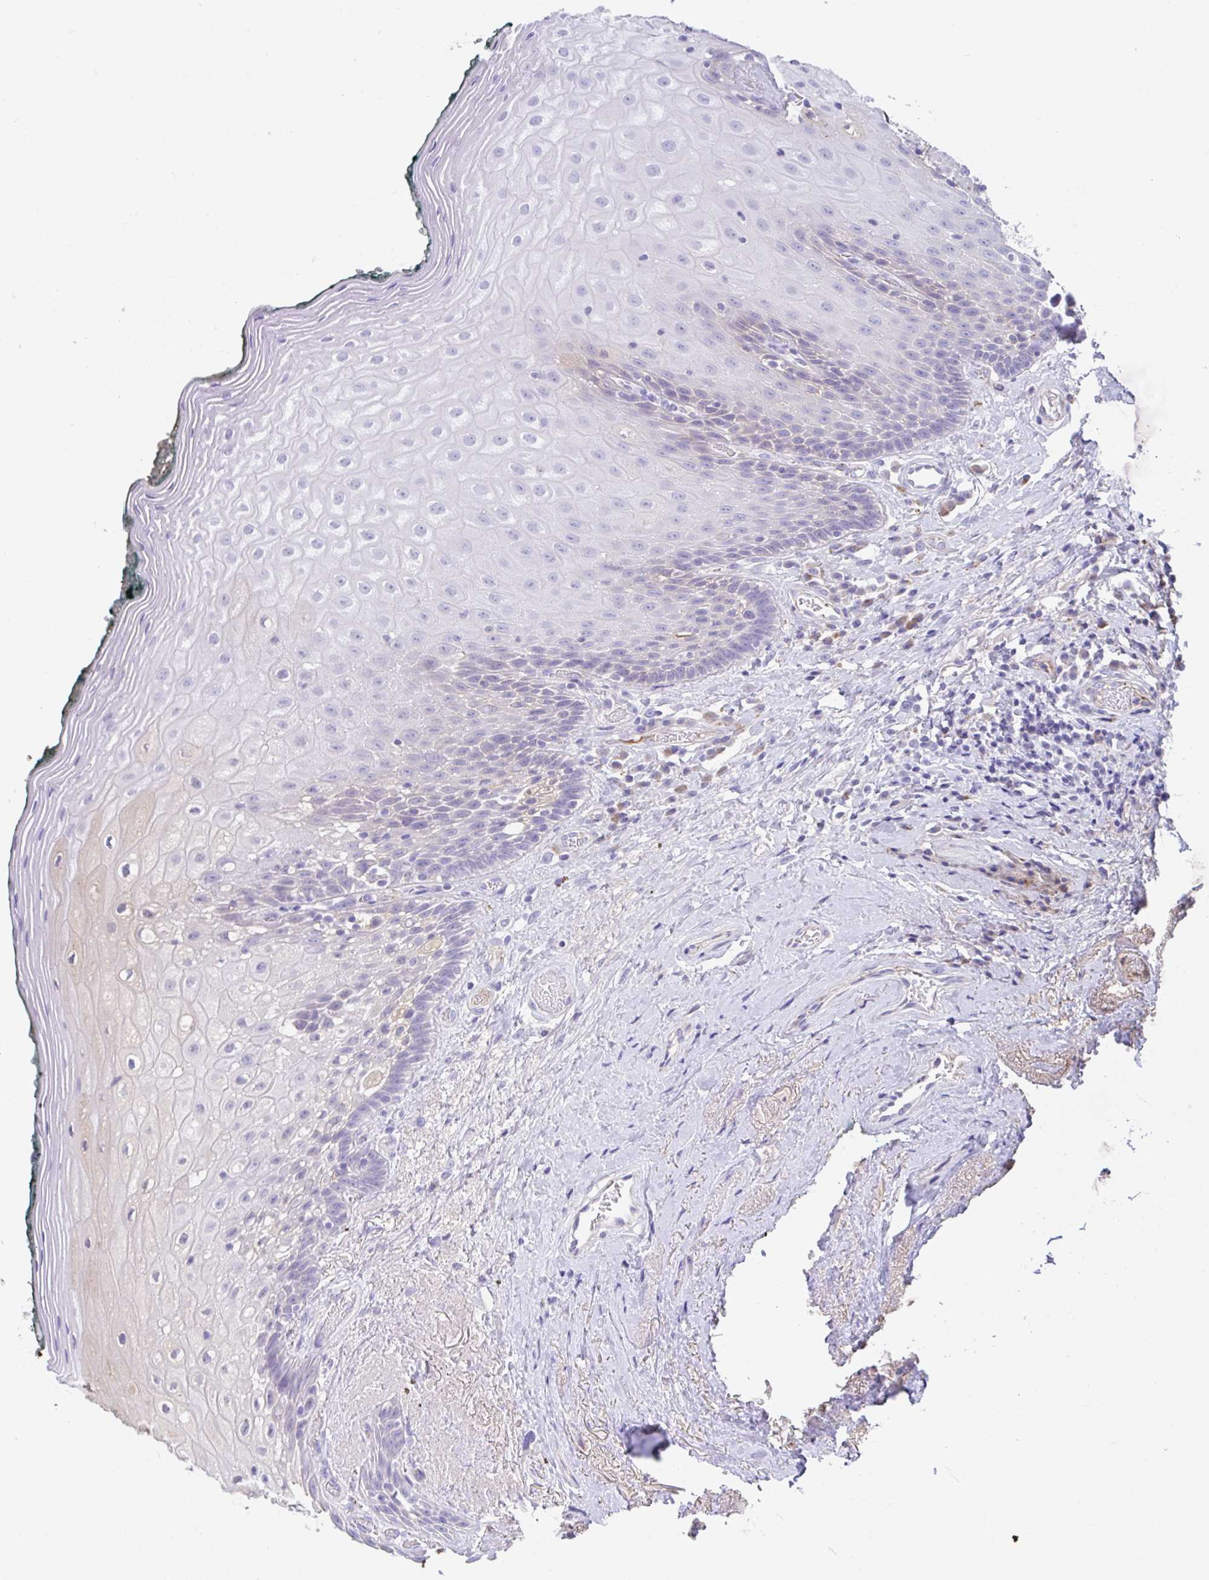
{"staining": {"intensity": "negative", "quantity": "none", "location": "none"}, "tissue": "oral mucosa", "cell_type": "Squamous epithelial cells", "image_type": "normal", "snomed": [{"axis": "morphology", "description": "Normal tissue, NOS"}, {"axis": "morphology", "description": "Squamous cell carcinoma, NOS"}, {"axis": "topography", "description": "Oral tissue"}, {"axis": "topography", "description": "Head-Neck"}], "caption": "An image of human oral mucosa is negative for staining in squamous epithelial cells. Brightfield microscopy of IHC stained with DAB (3,3'-diaminobenzidine) (brown) and hematoxylin (blue), captured at high magnification.", "gene": "CCSAP", "patient": {"sex": "male", "age": 64}}